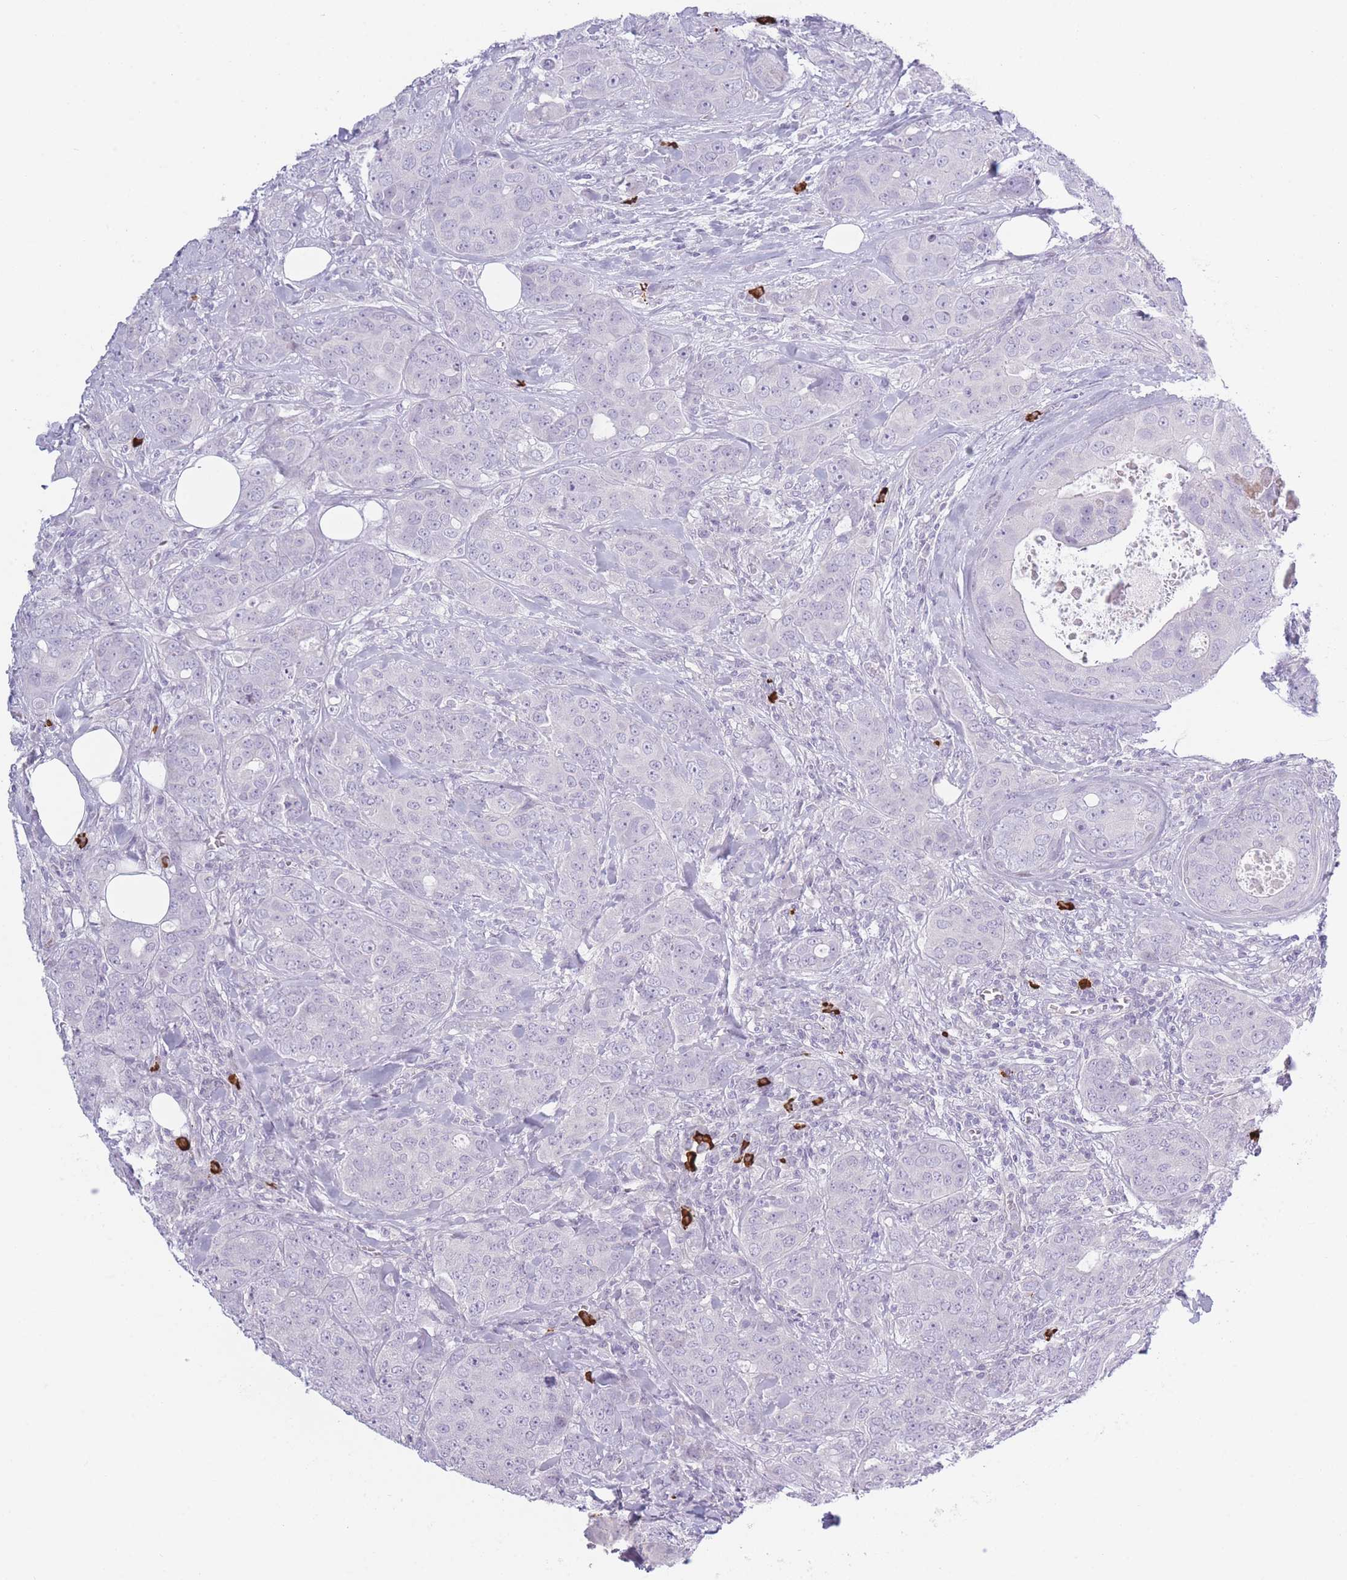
{"staining": {"intensity": "negative", "quantity": "none", "location": "none"}, "tissue": "breast cancer", "cell_type": "Tumor cells", "image_type": "cancer", "snomed": [{"axis": "morphology", "description": "Duct carcinoma"}, {"axis": "topography", "description": "Breast"}], "caption": "High power microscopy image of an IHC image of breast cancer, revealing no significant expression in tumor cells. Brightfield microscopy of immunohistochemistry (IHC) stained with DAB (3,3'-diaminobenzidine) (brown) and hematoxylin (blue), captured at high magnification.", "gene": "PLEKHG2", "patient": {"sex": "female", "age": 43}}